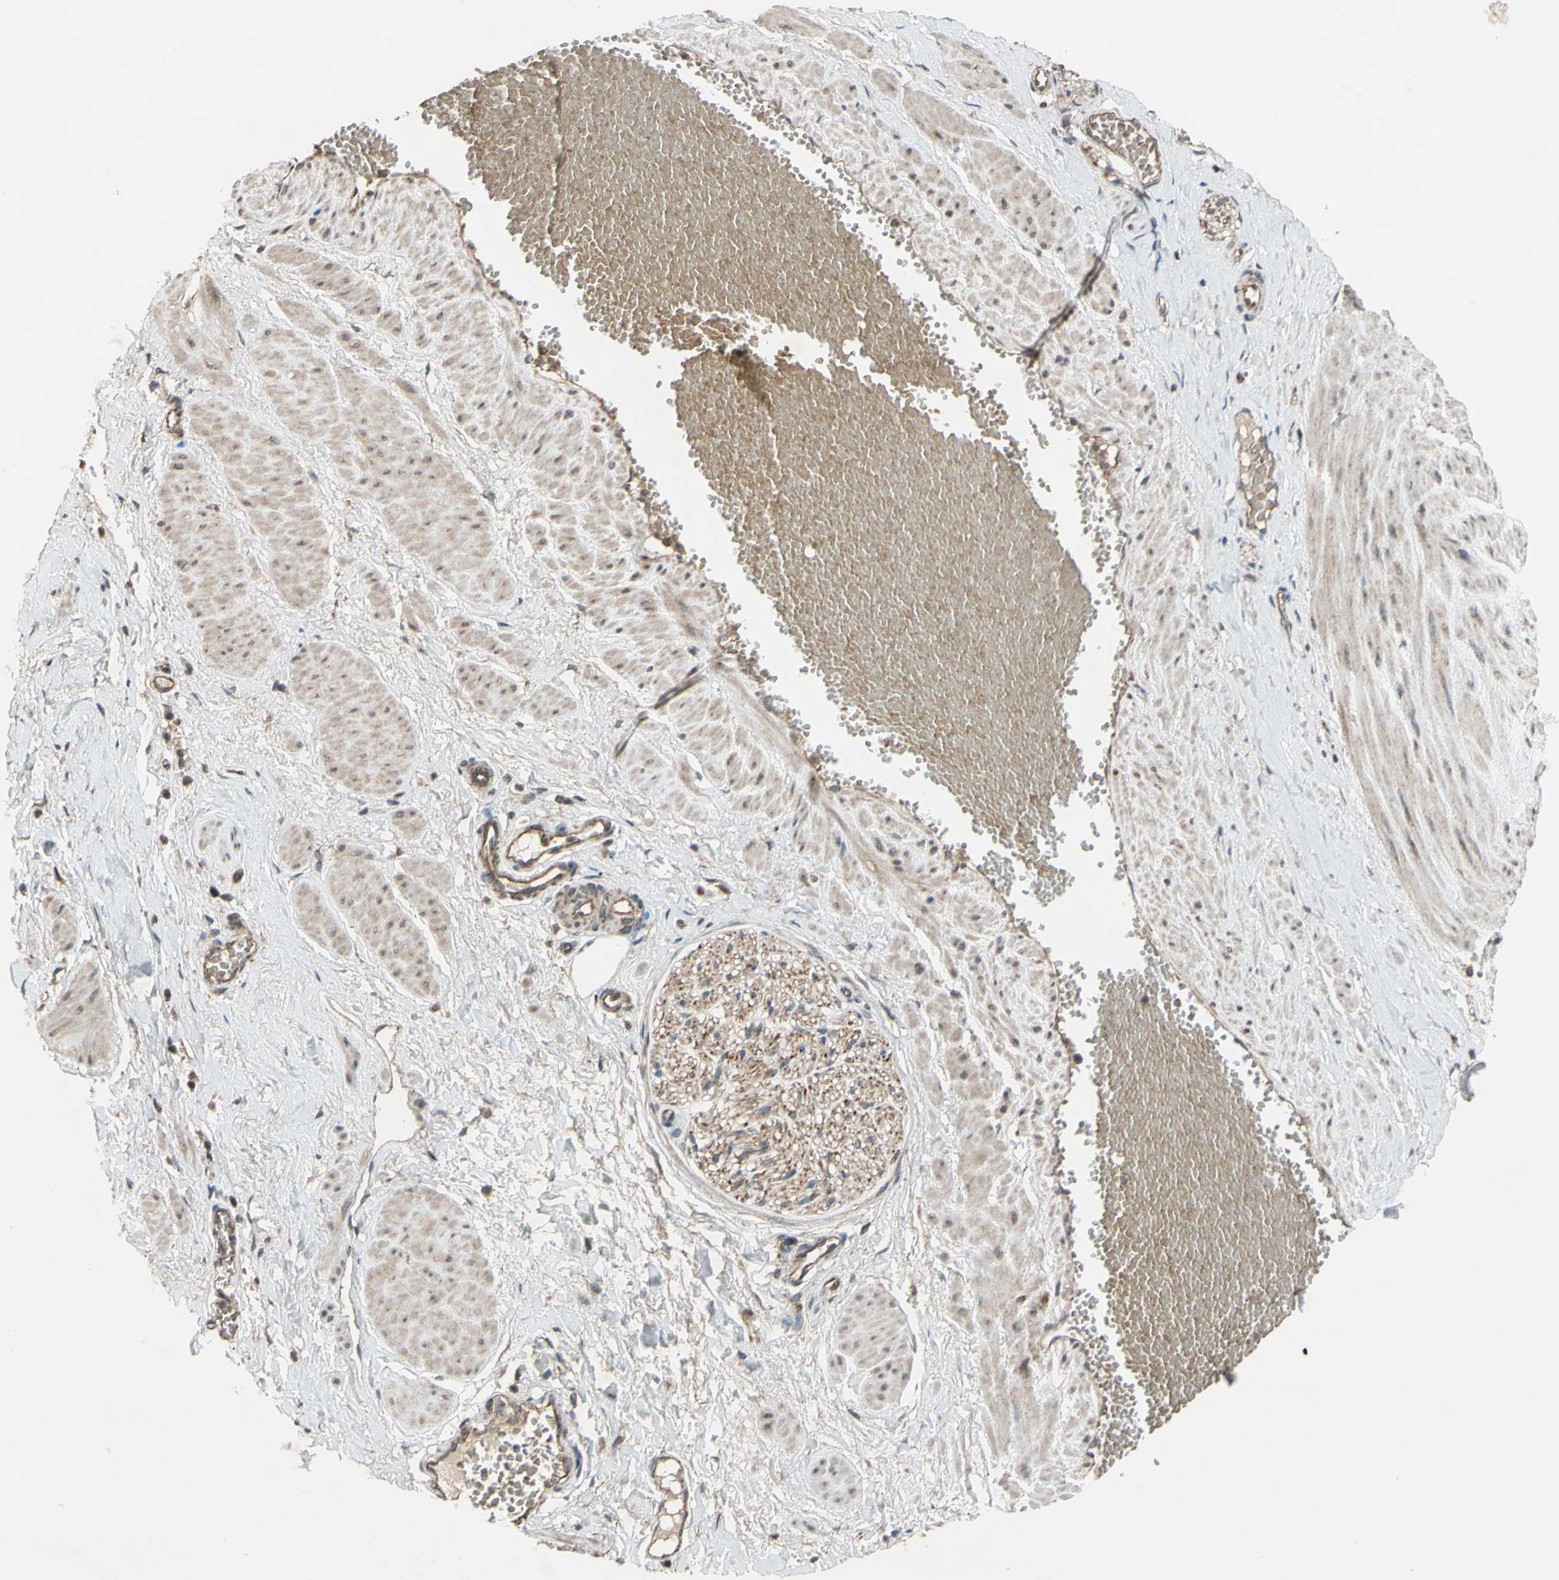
{"staining": {"intensity": "moderate", "quantity": ">75%", "location": "cytoplasmic/membranous"}, "tissue": "adipose tissue", "cell_type": "Adipocytes", "image_type": "normal", "snomed": [{"axis": "morphology", "description": "Normal tissue, NOS"}, {"axis": "topography", "description": "Soft tissue"}, {"axis": "topography", "description": "Vascular tissue"}], "caption": "Protein analysis of normal adipose tissue exhibits moderate cytoplasmic/membranous positivity in about >75% of adipocytes.", "gene": "ACOT8", "patient": {"sex": "female", "age": 35}}